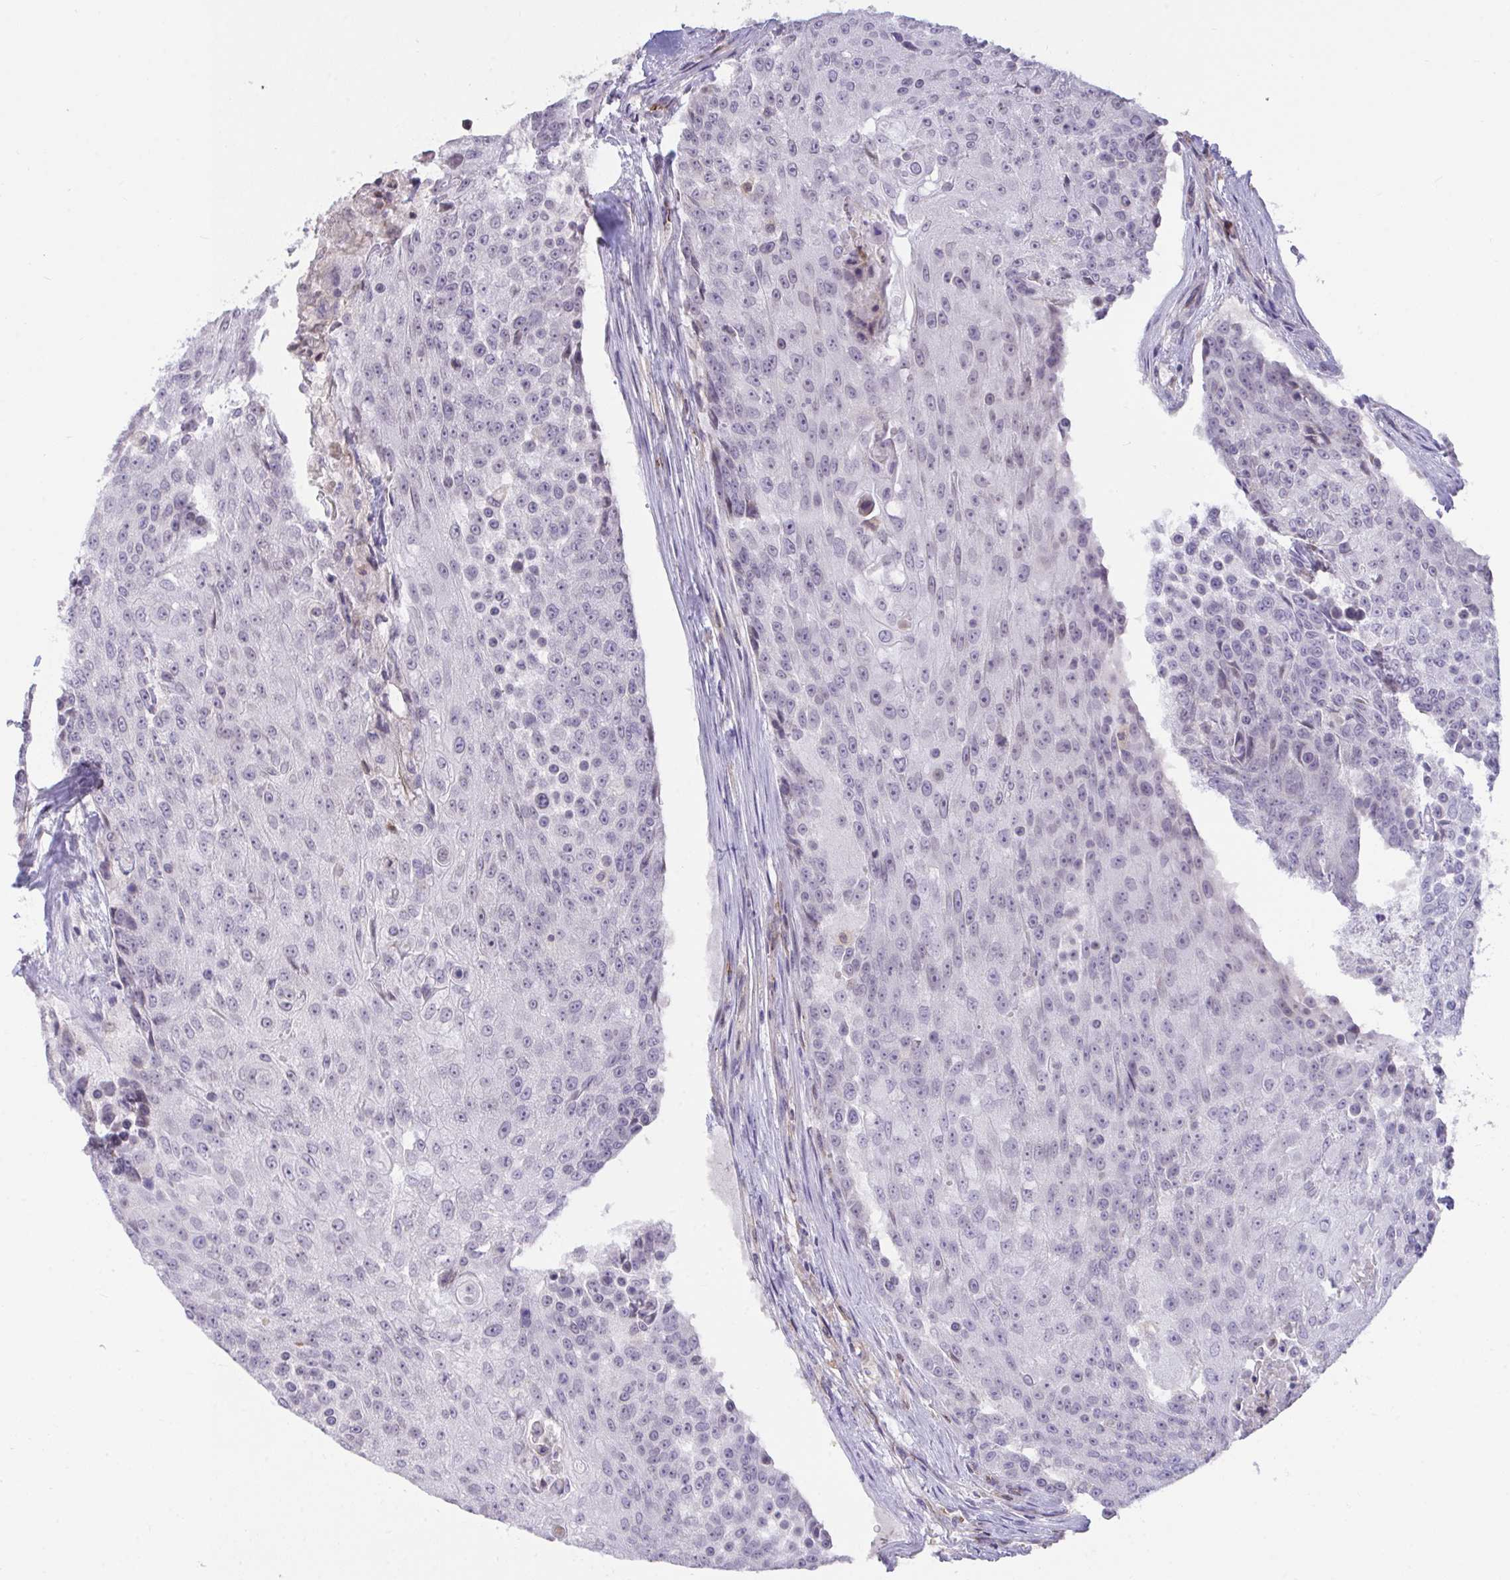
{"staining": {"intensity": "negative", "quantity": "none", "location": "none"}, "tissue": "urothelial cancer", "cell_type": "Tumor cells", "image_type": "cancer", "snomed": [{"axis": "morphology", "description": "Urothelial carcinoma, High grade"}, {"axis": "topography", "description": "Urinary bladder"}], "caption": "A high-resolution photomicrograph shows immunohistochemistry (IHC) staining of urothelial cancer, which exhibits no significant staining in tumor cells. (DAB IHC visualized using brightfield microscopy, high magnification).", "gene": "SEMA6B", "patient": {"sex": "female", "age": 63}}